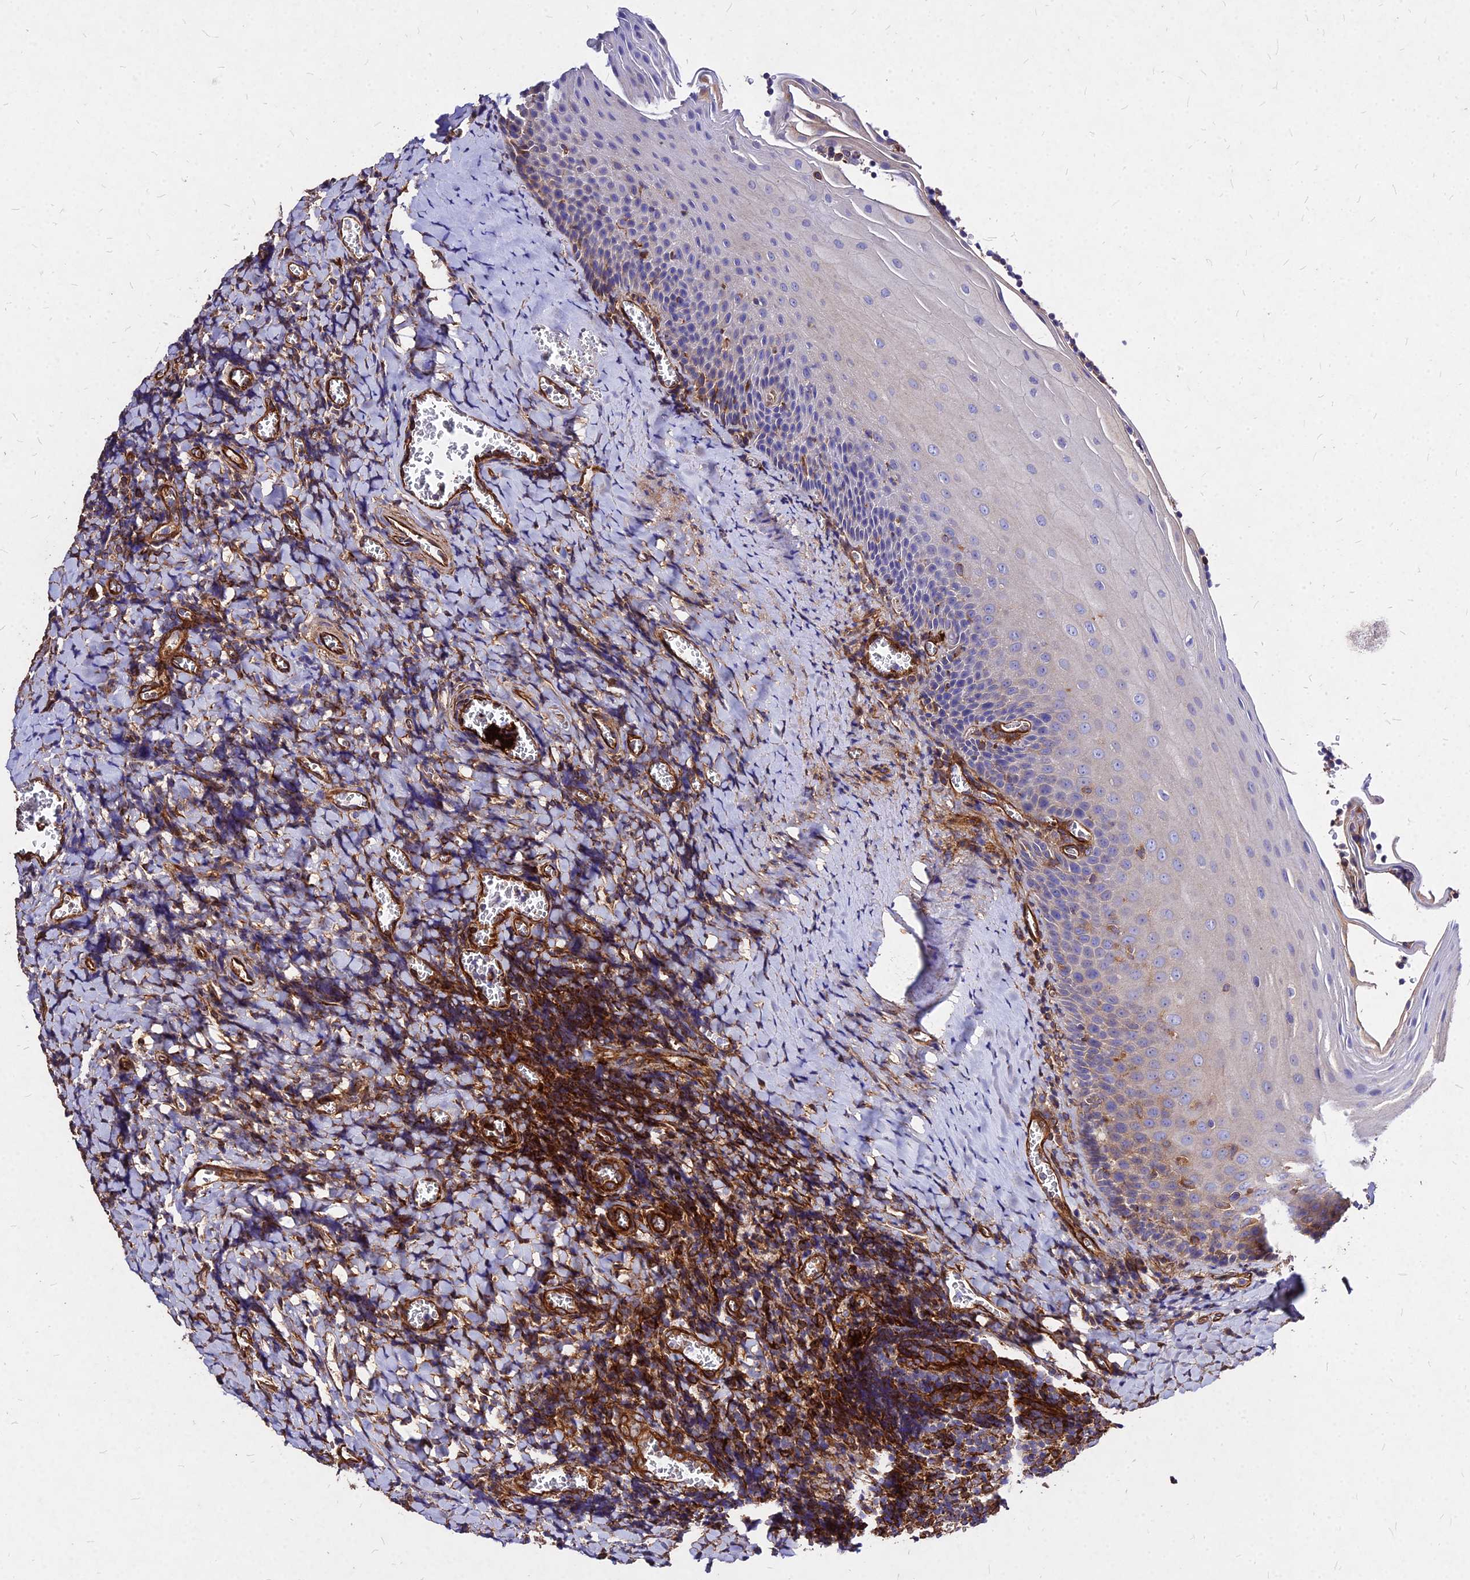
{"staining": {"intensity": "weak", "quantity": "<25%", "location": "cytoplasmic/membranous"}, "tissue": "tonsil", "cell_type": "Germinal center cells", "image_type": "normal", "snomed": [{"axis": "morphology", "description": "Normal tissue, NOS"}, {"axis": "topography", "description": "Tonsil"}], "caption": "IHC histopathology image of benign tonsil stained for a protein (brown), which shows no positivity in germinal center cells. (Immunohistochemistry (ihc), brightfield microscopy, high magnification).", "gene": "EFCC1", "patient": {"sex": "male", "age": 27}}